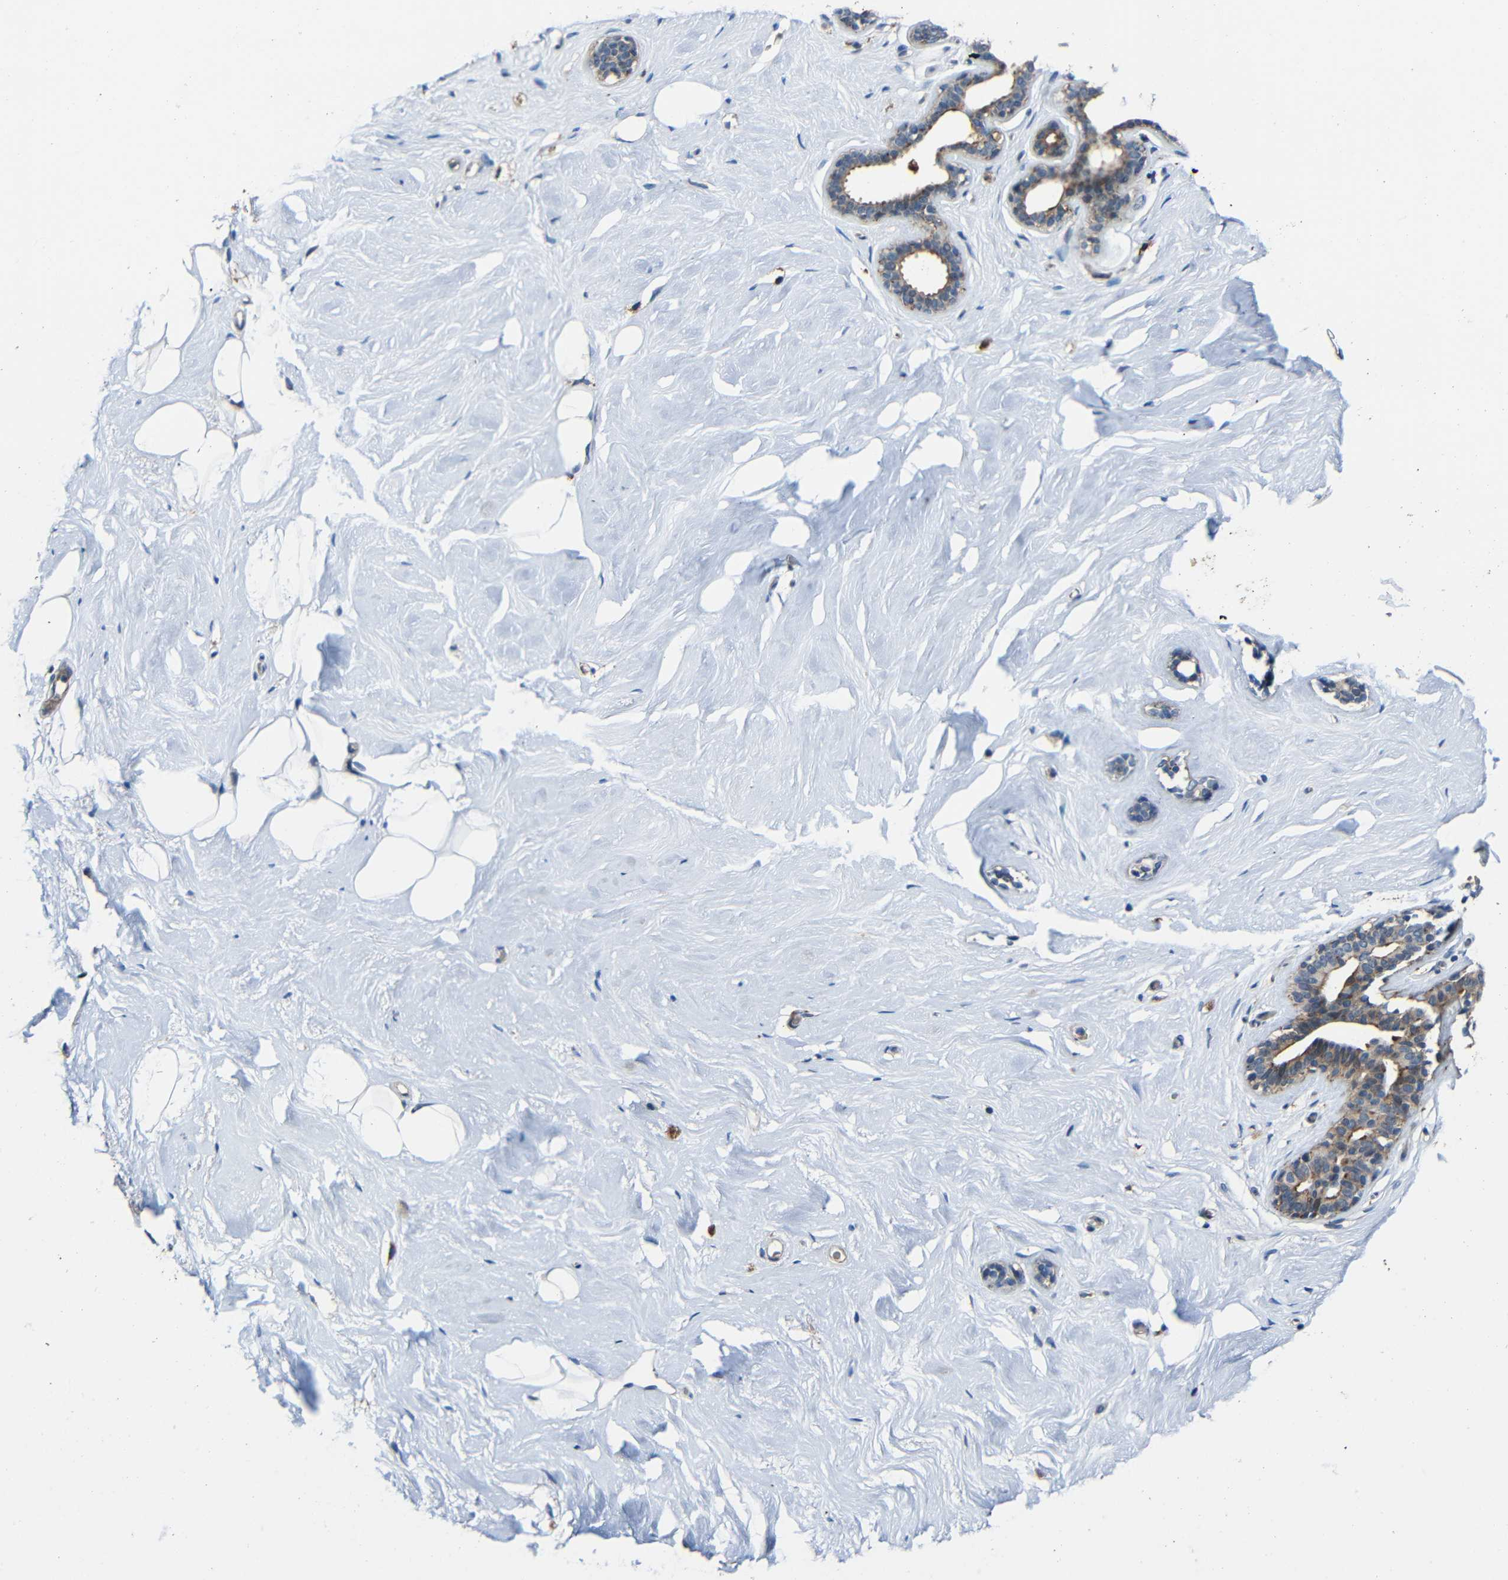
{"staining": {"intensity": "negative", "quantity": "none", "location": "none"}, "tissue": "breast", "cell_type": "Adipocytes", "image_type": "normal", "snomed": [{"axis": "morphology", "description": "Normal tissue, NOS"}, {"axis": "topography", "description": "Breast"}], "caption": "Histopathology image shows no significant protein expression in adipocytes of normal breast. Nuclei are stained in blue.", "gene": "DNAJC5", "patient": {"sex": "female", "age": 75}}